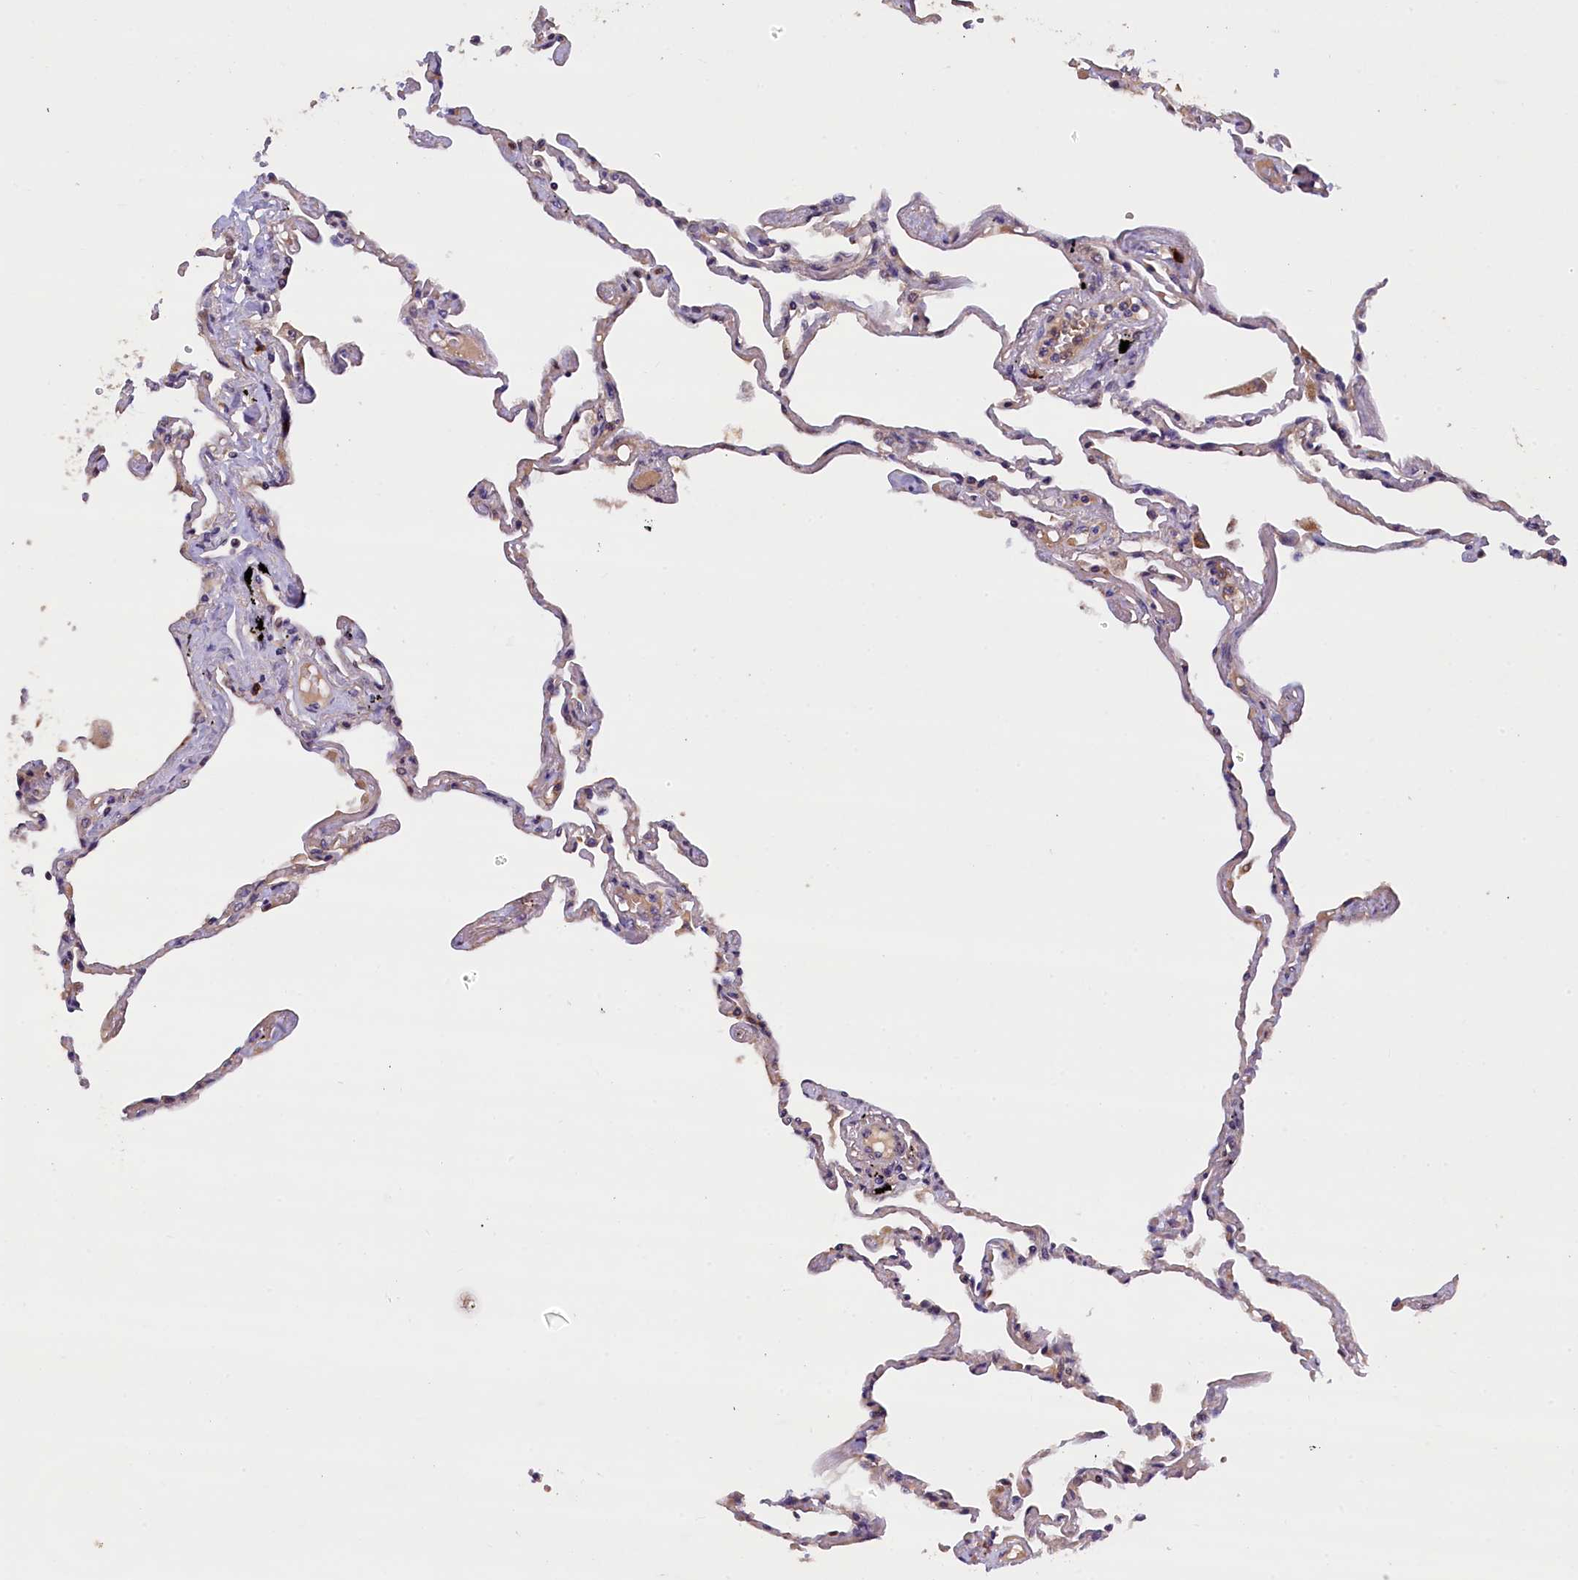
{"staining": {"intensity": "moderate", "quantity": "25%-75%", "location": "cytoplasmic/membranous"}, "tissue": "lung", "cell_type": "Alveolar cells", "image_type": "normal", "snomed": [{"axis": "morphology", "description": "Normal tissue, NOS"}, {"axis": "topography", "description": "Lung"}], "caption": "Immunohistochemical staining of normal lung displays medium levels of moderate cytoplasmic/membranous expression in approximately 25%-75% of alveolar cells. The staining is performed using DAB brown chromogen to label protein expression. The nuclei are counter-stained blue using hematoxylin.", "gene": "NAIP", "patient": {"sex": "female", "age": 67}}